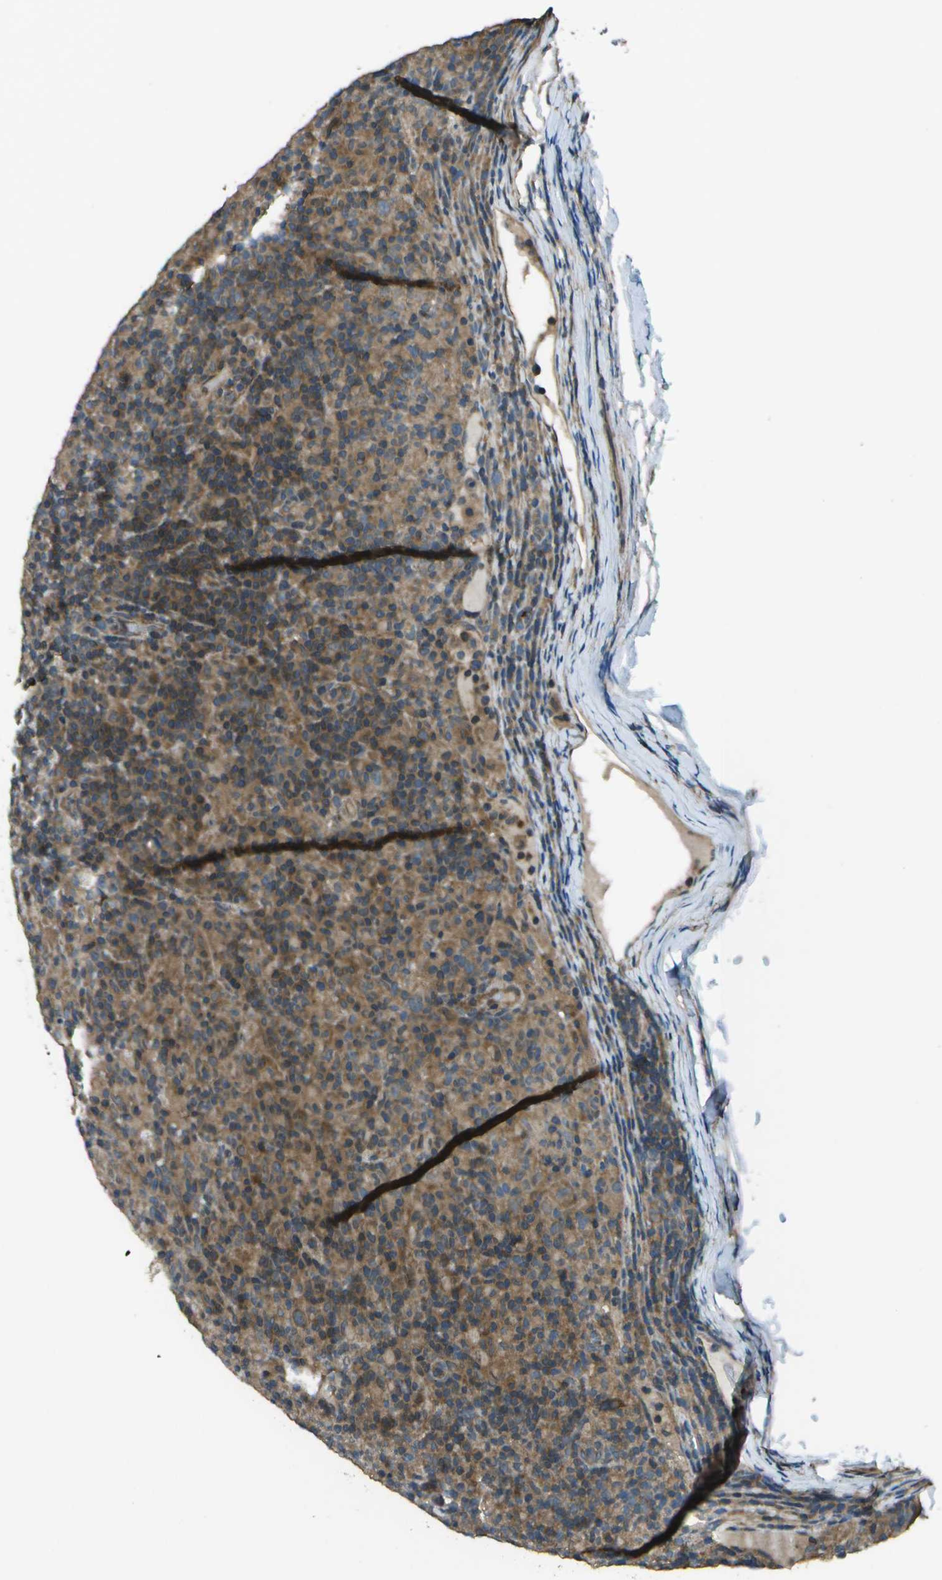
{"staining": {"intensity": "moderate", "quantity": ">75%", "location": "cytoplasmic/membranous"}, "tissue": "lymphoma", "cell_type": "Tumor cells", "image_type": "cancer", "snomed": [{"axis": "morphology", "description": "Hodgkin's disease, NOS"}, {"axis": "topography", "description": "Lymph node"}], "caption": "Hodgkin's disease stained with a brown dye shows moderate cytoplasmic/membranous positive expression in approximately >75% of tumor cells.", "gene": "PLPBP", "patient": {"sex": "male", "age": 70}}